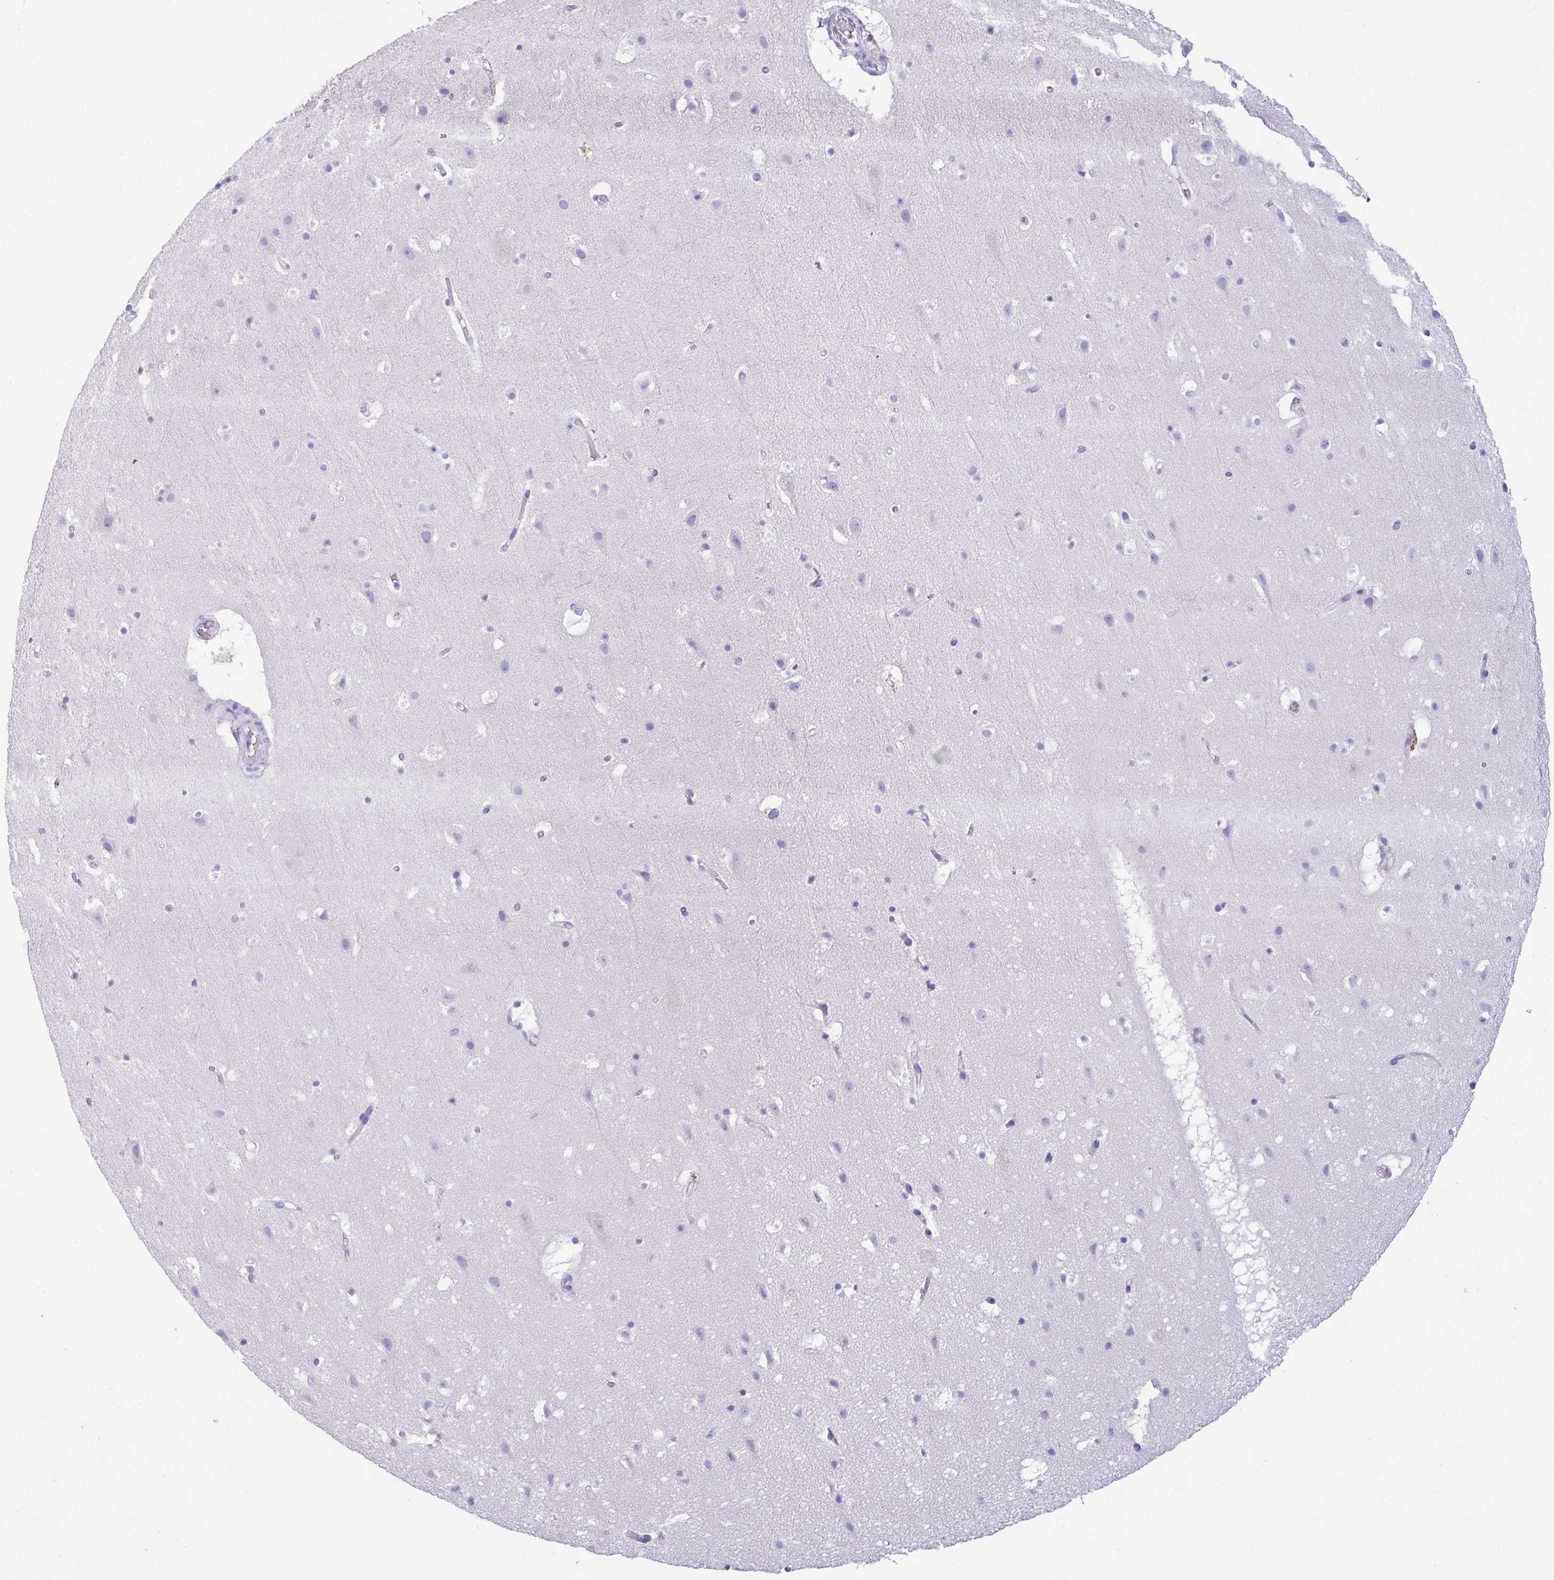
{"staining": {"intensity": "negative", "quantity": "none", "location": "none"}, "tissue": "cerebral cortex", "cell_type": "Endothelial cells", "image_type": "normal", "snomed": [{"axis": "morphology", "description": "Normal tissue, NOS"}, {"axis": "topography", "description": "Cerebral cortex"}], "caption": "The image shows no significant positivity in endothelial cells of cerebral cortex.", "gene": "FBXL20", "patient": {"sex": "female", "age": 42}}